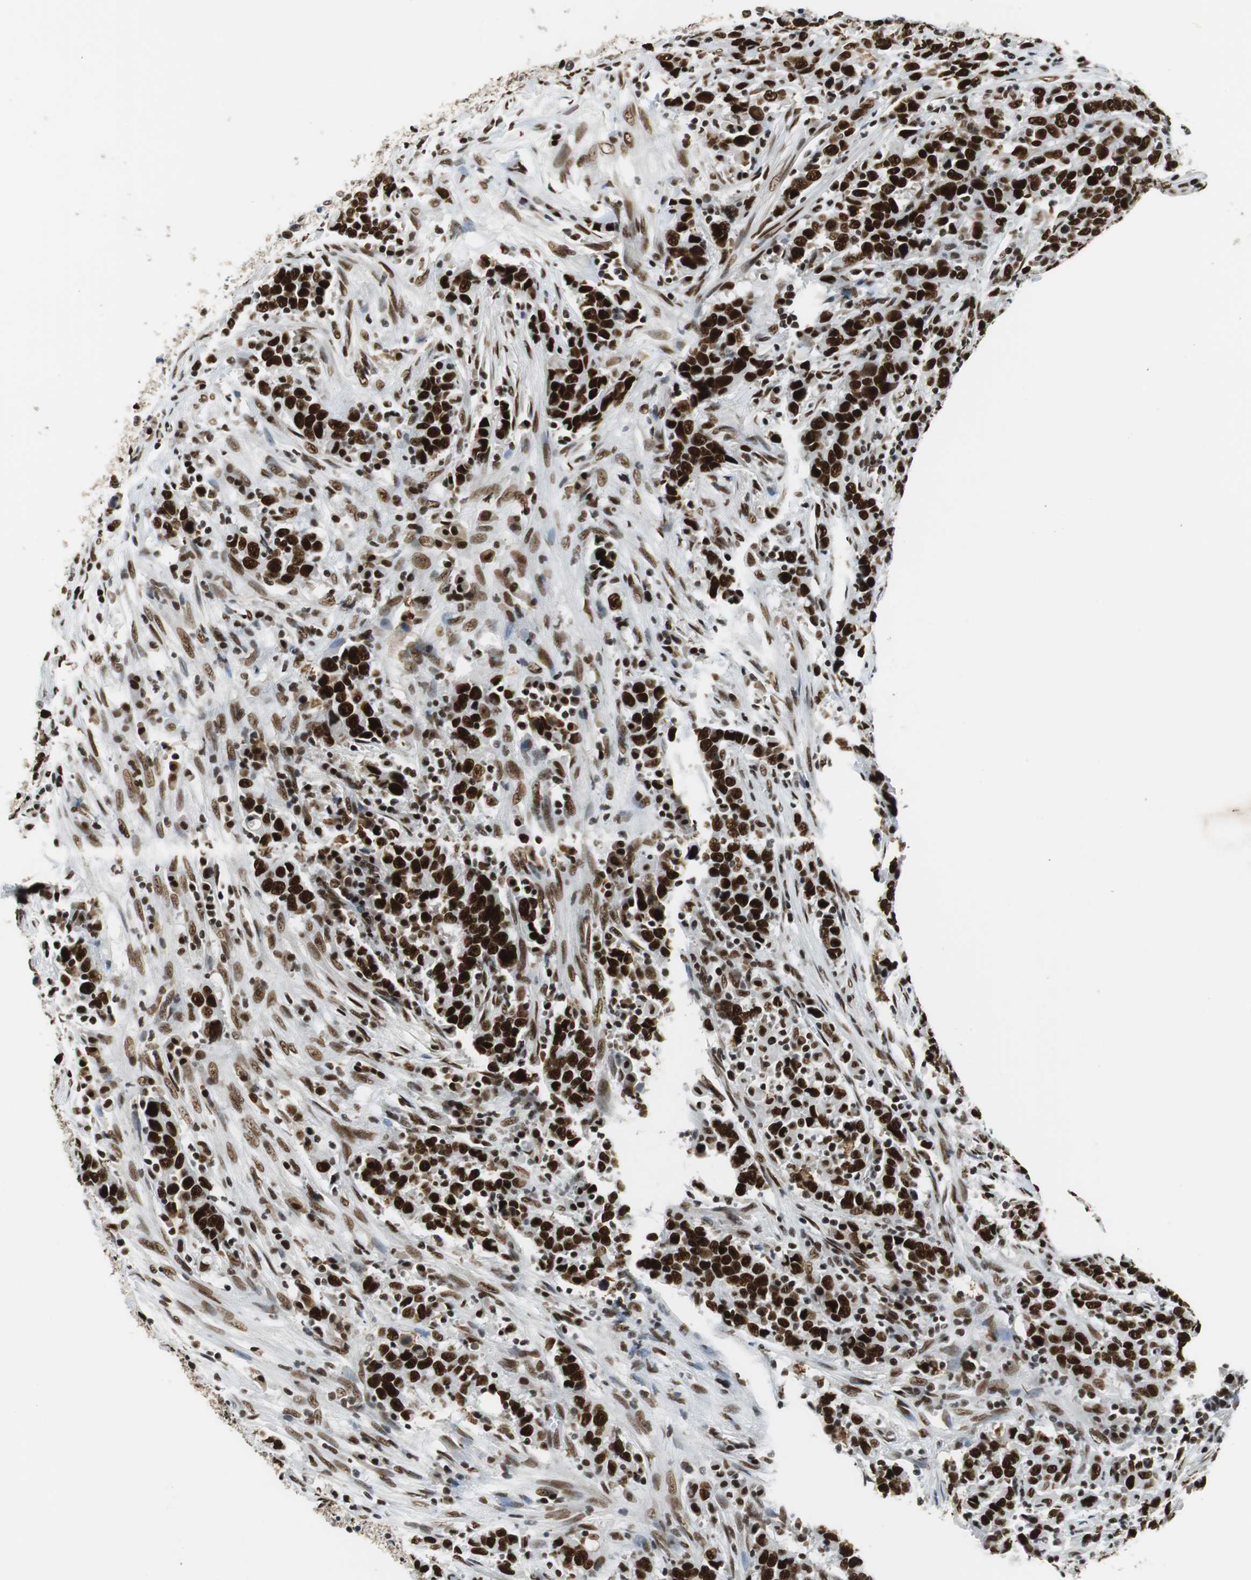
{"staining": {"intensity": "strong", "quantity": ">75%", "location": "nuclear"}, "tissue": "urothelial cancer", "cell_type": "Tumor cells", "image_type": "cancer", "snomed": [{"axis": "morphology", "description": "Urothelial carcinoma, High grade"}, {"axis": "topography", "description": "Urinary bladder"}], "caption": "About >75% of tumor cells in human urothelial cancer display strong nuclear protein positivity as visualized by brown immunohistochemical staining.", "gene": "PRKDC", "patient": {"sex": "male", "age": 61}}